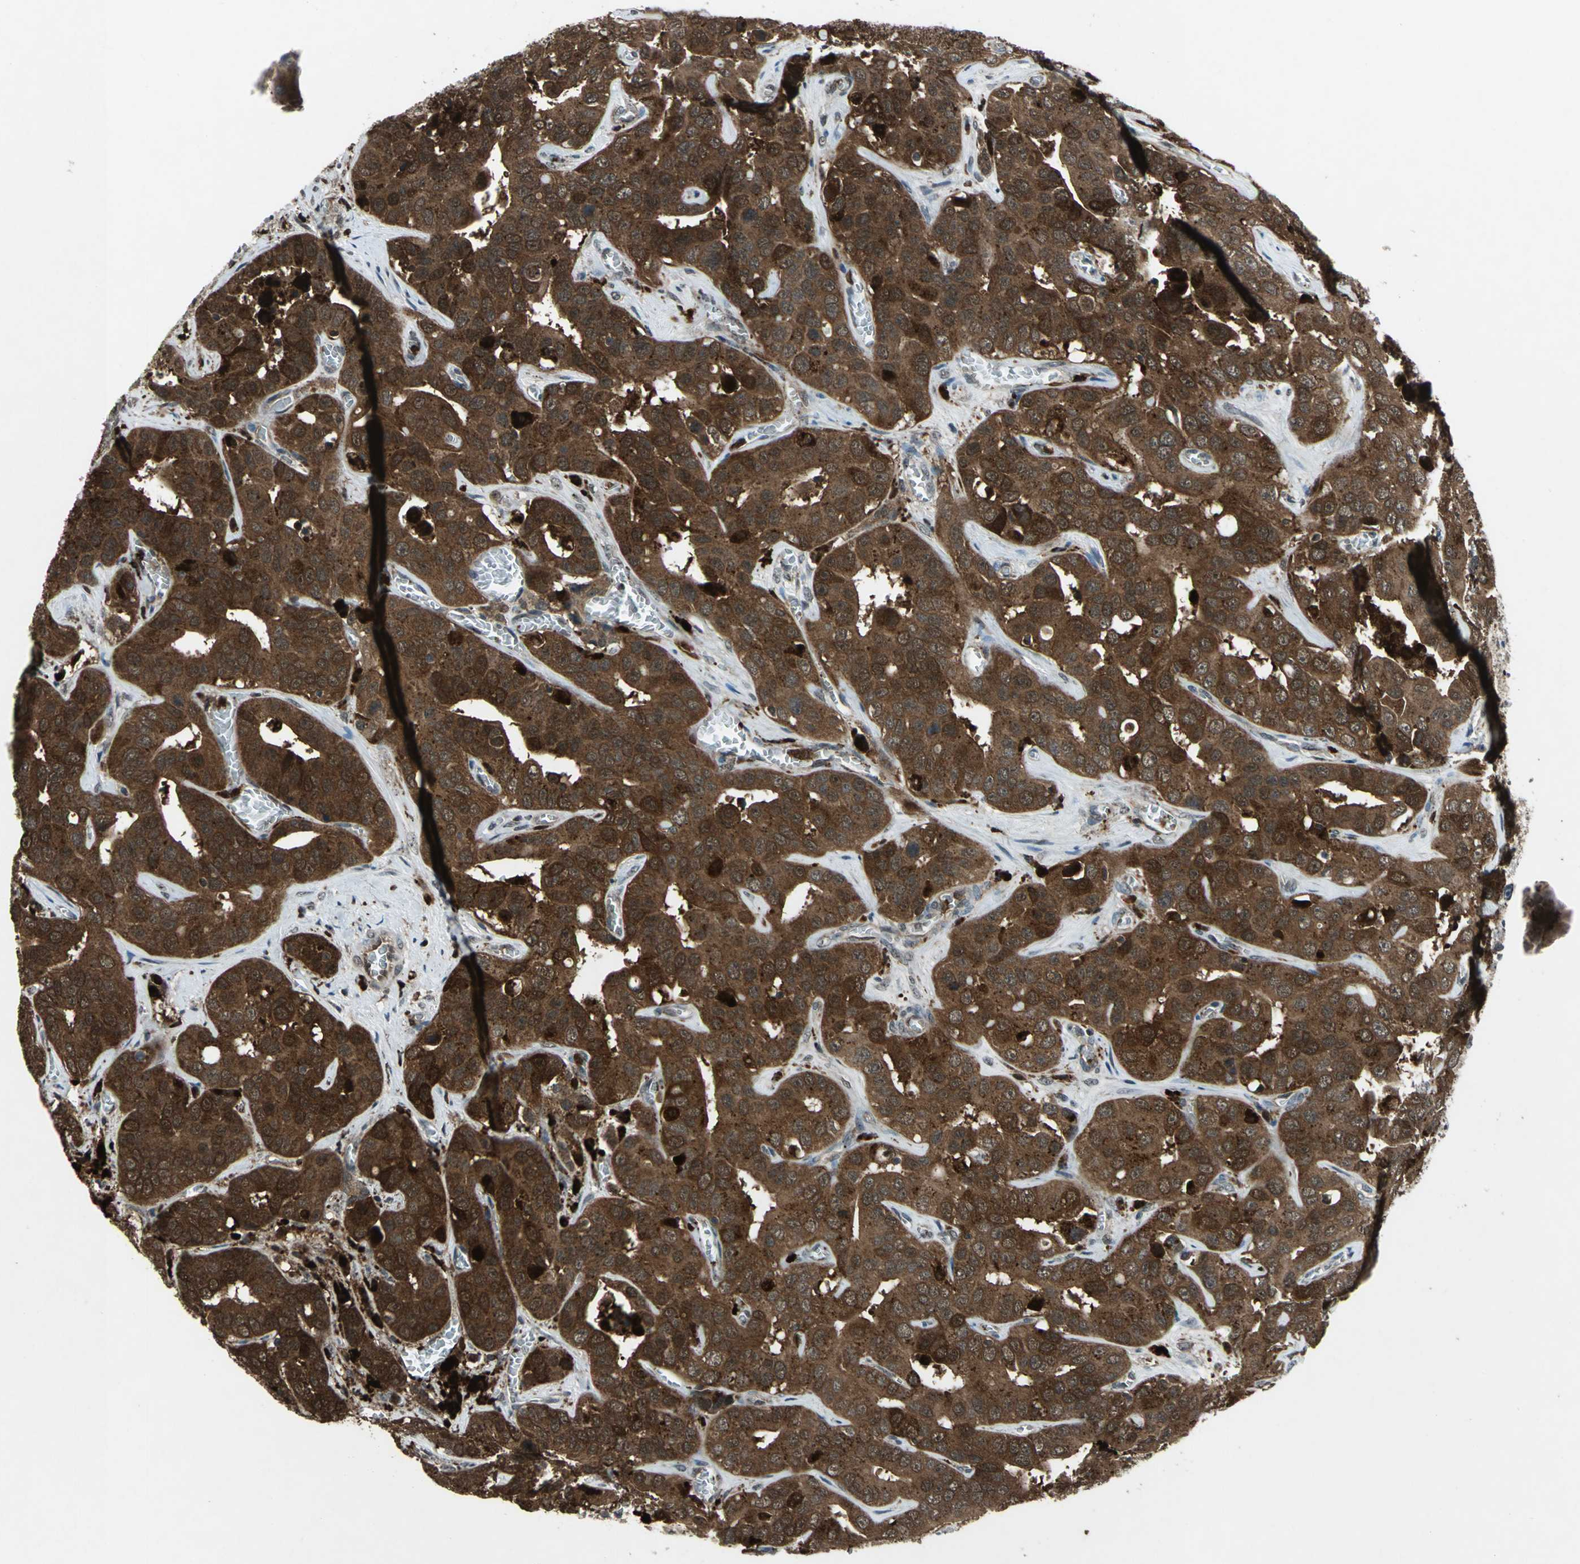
{"staining": {"intensity": "strong", "quantity": ">75%", "location": "cytoplasmic/membranous"}, "tissue": "liver cancer", "cell_type": "Tumor cells", "image_type": "cancer", "snomed": [{"axis": "morphology", "description": "Cholangiocarcinoma"}, {"axis": "topography", "description": "Liver"}], "caption": "Protein staining of liver cholangiocarcinoma tissue shows strong cytoplasmic/membranous positivity in approximately >75% of tumor cells.", "gene": "PYCARD", "patient": {"sex": "female", "age": 52}}